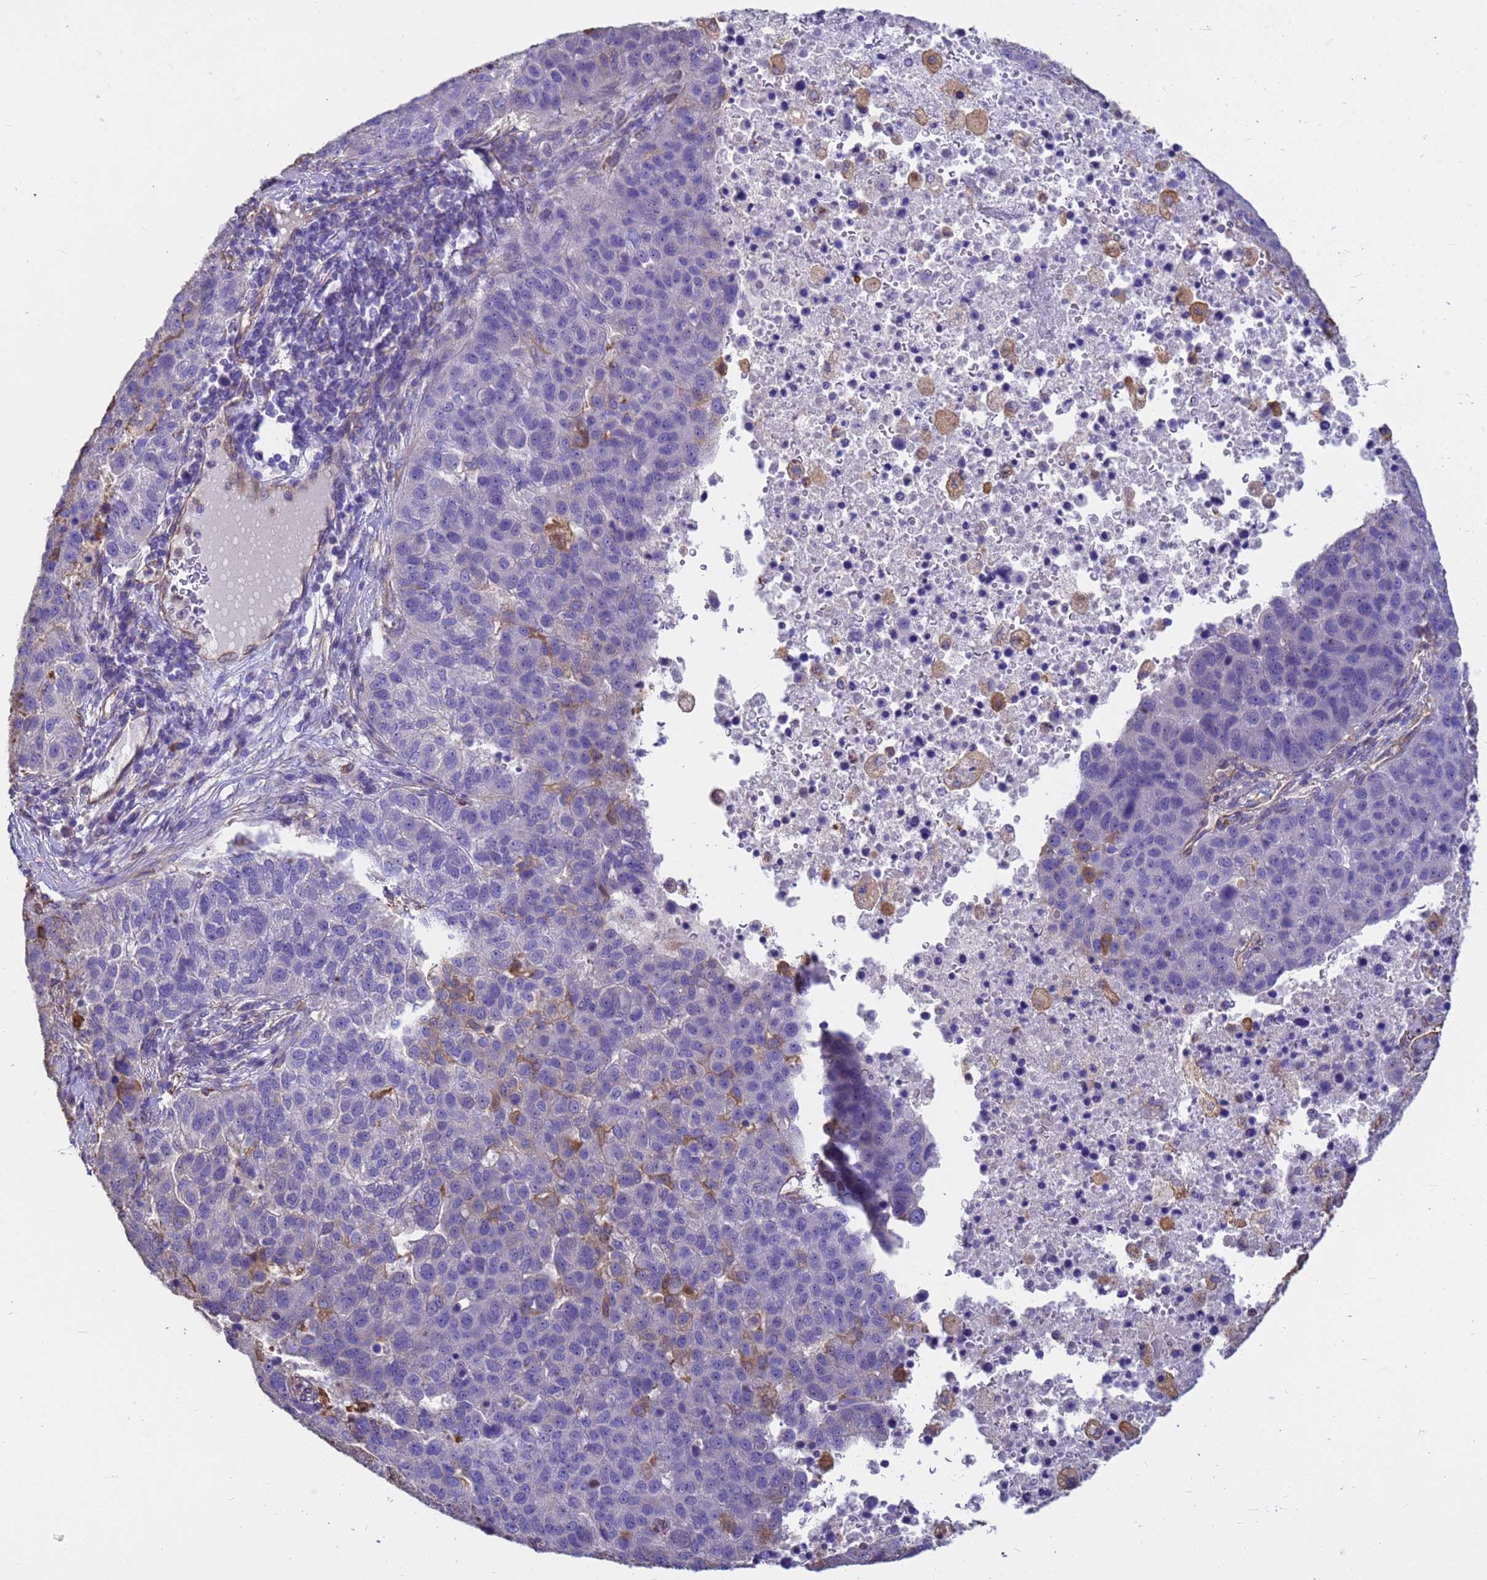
{"staining": {"intensity": "weak", "quantity": "<25%", "location": "cytoplasmic/membranous"}, "tissue": "pancreatic cancer", "cell_type": "Tumor cells", "image_type": "cancer", "snomed": [{"axis": "morphology", "description": "Adenocarcinoma, NOS"}, {"axis": "topography", "description": "Pancreas"}], "caption": "This is an immunohistochemistry (IHC) histopathology image of human pancreatic adenocarcinoma. There is no staining in tumor cells.", "gene": "TCEAL3", "patient": {"sex": "female", "age": 61}}